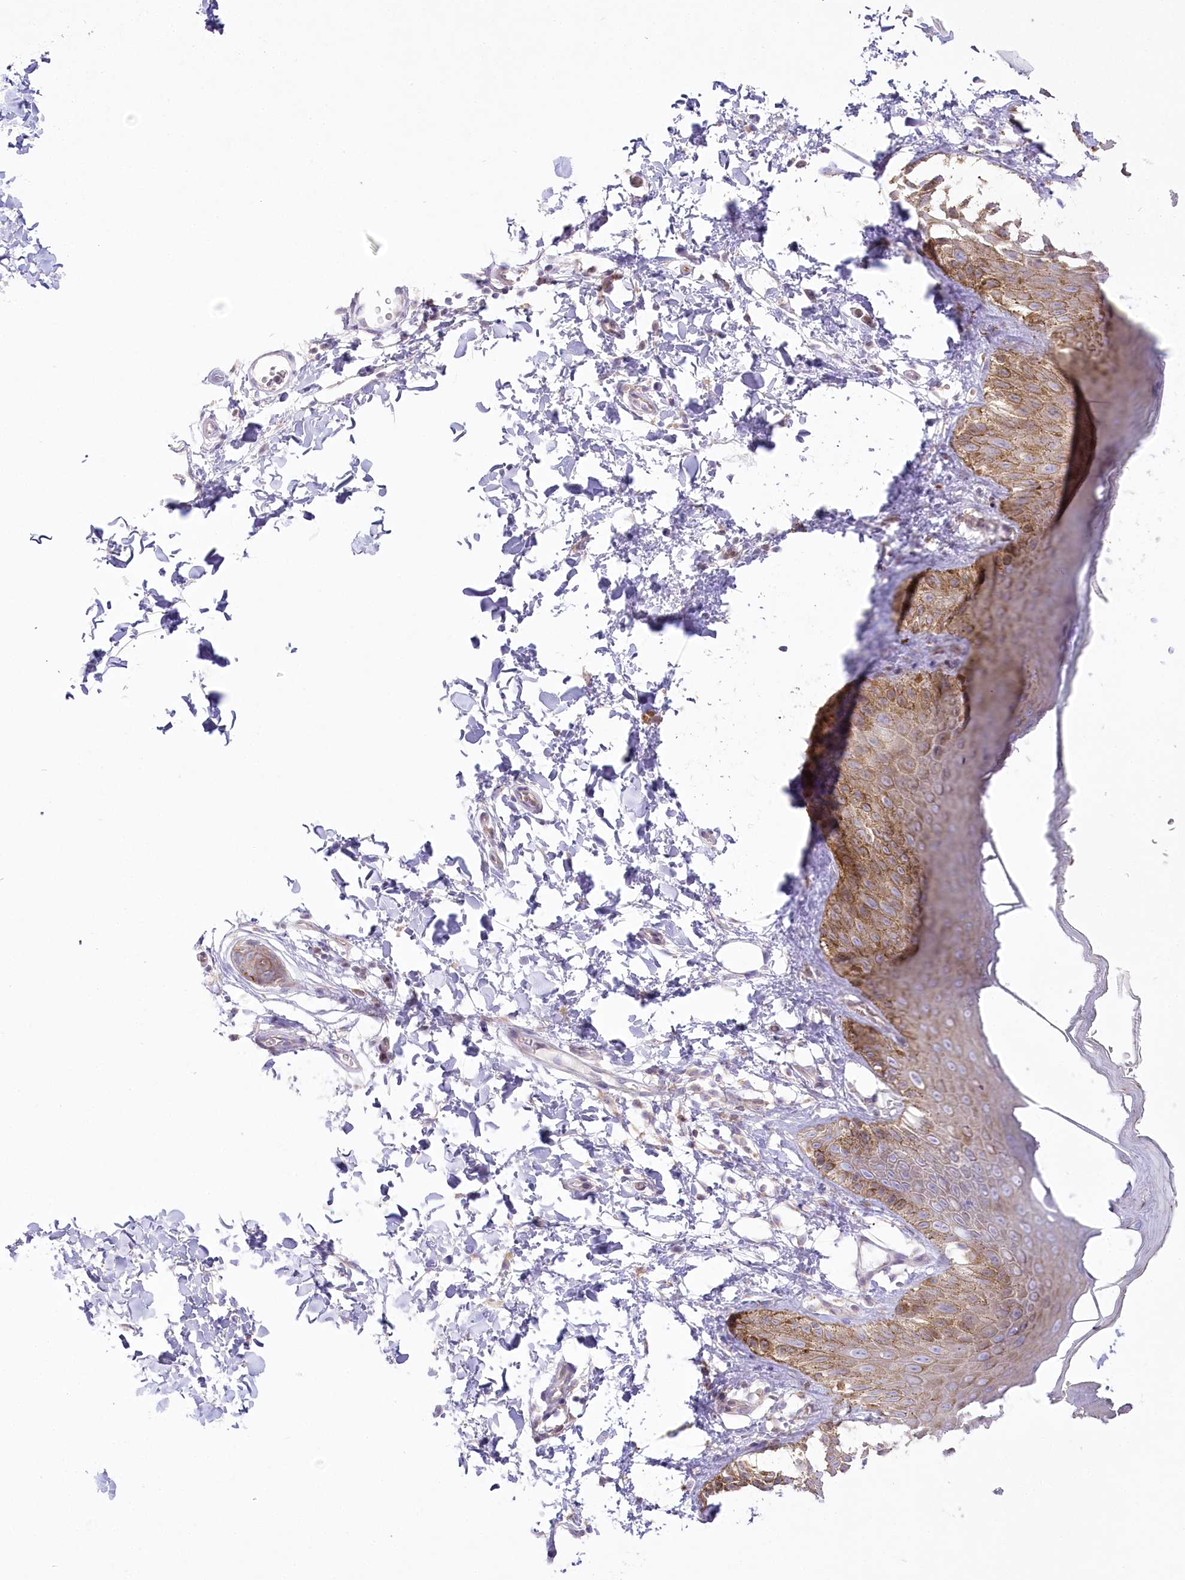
{"staining": {"intensity": "moderate", "quantity": ">75%", "location": "cytoplasmic/membranous"}, "tissue": "skin", "cell_type": "Epidermal cells", "image_type": "normal", "snomed": [{"axis": "morphology", "description": "Normal tissue, NOS"}, {"axis": "topography", "description": "Anal"}], "caption": "The immunohistochemical stain highlights moderate cytoplasmic/membranous expression in epidermal cells of normal skin.", "gene": "ZNF843", "patient": {"sex": "male", "age": 44}}